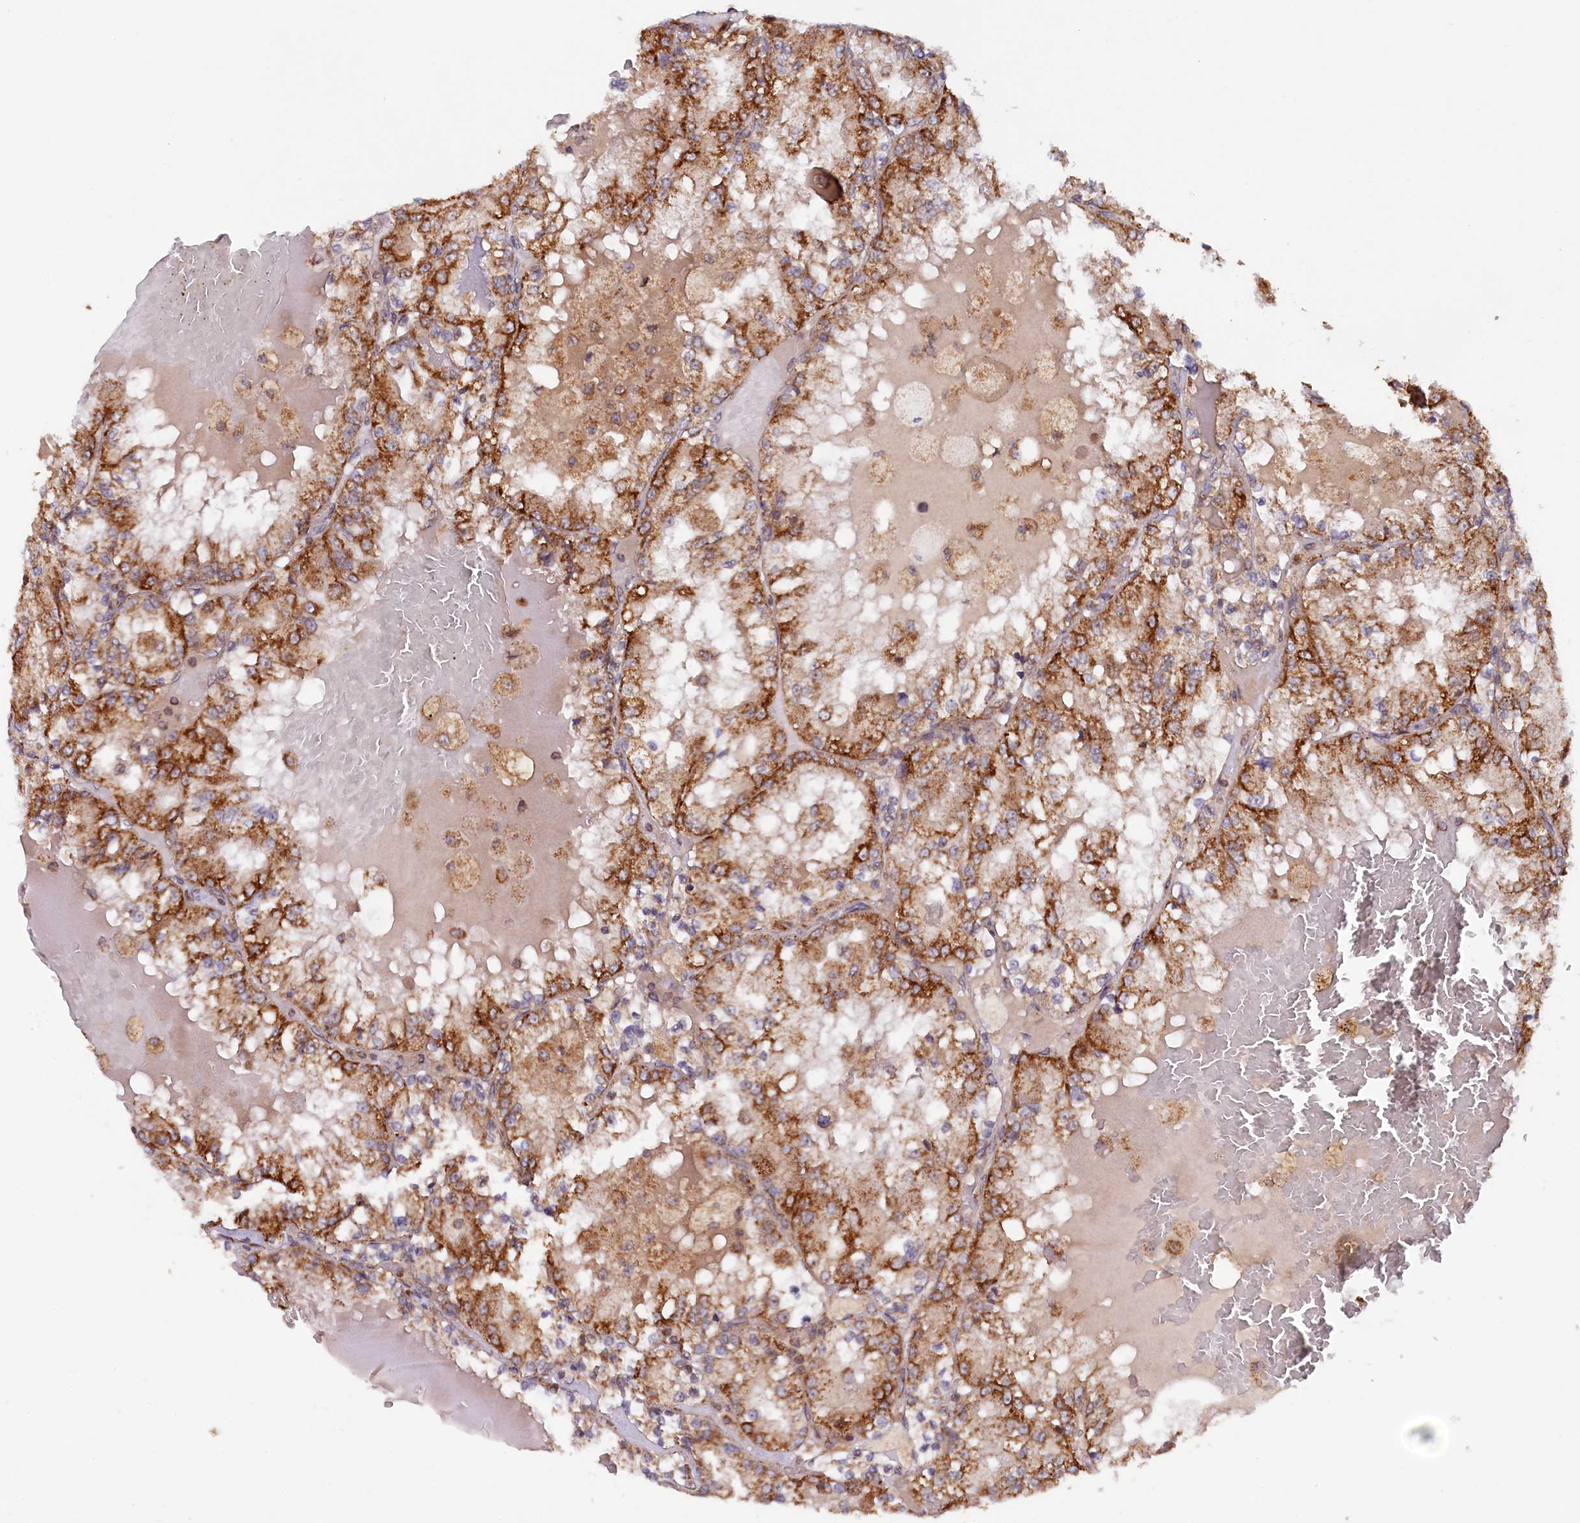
{"staining": {"intensity": "strong", "quantity": "25%-75%", "location": "cytoplasmic/membranous"}, "tissue": "renal cancer", "cell_type": "Tumor cells", "image_type": "cancer", "snomed": [{"axis": "morphology", "description": "Adenocarcinoma, NOS"}, {"axis": "topography", "description": "Kidney"}], "caption": "Immunohistochemical staining of renal cancer (adenocarcinoma) displays high levels of strong cytoplasmic/membranous protein expression in about 25%-75% of tumor cells.", "gene": "DUS3L", "patient": {"sex": "female", "age": 56}}